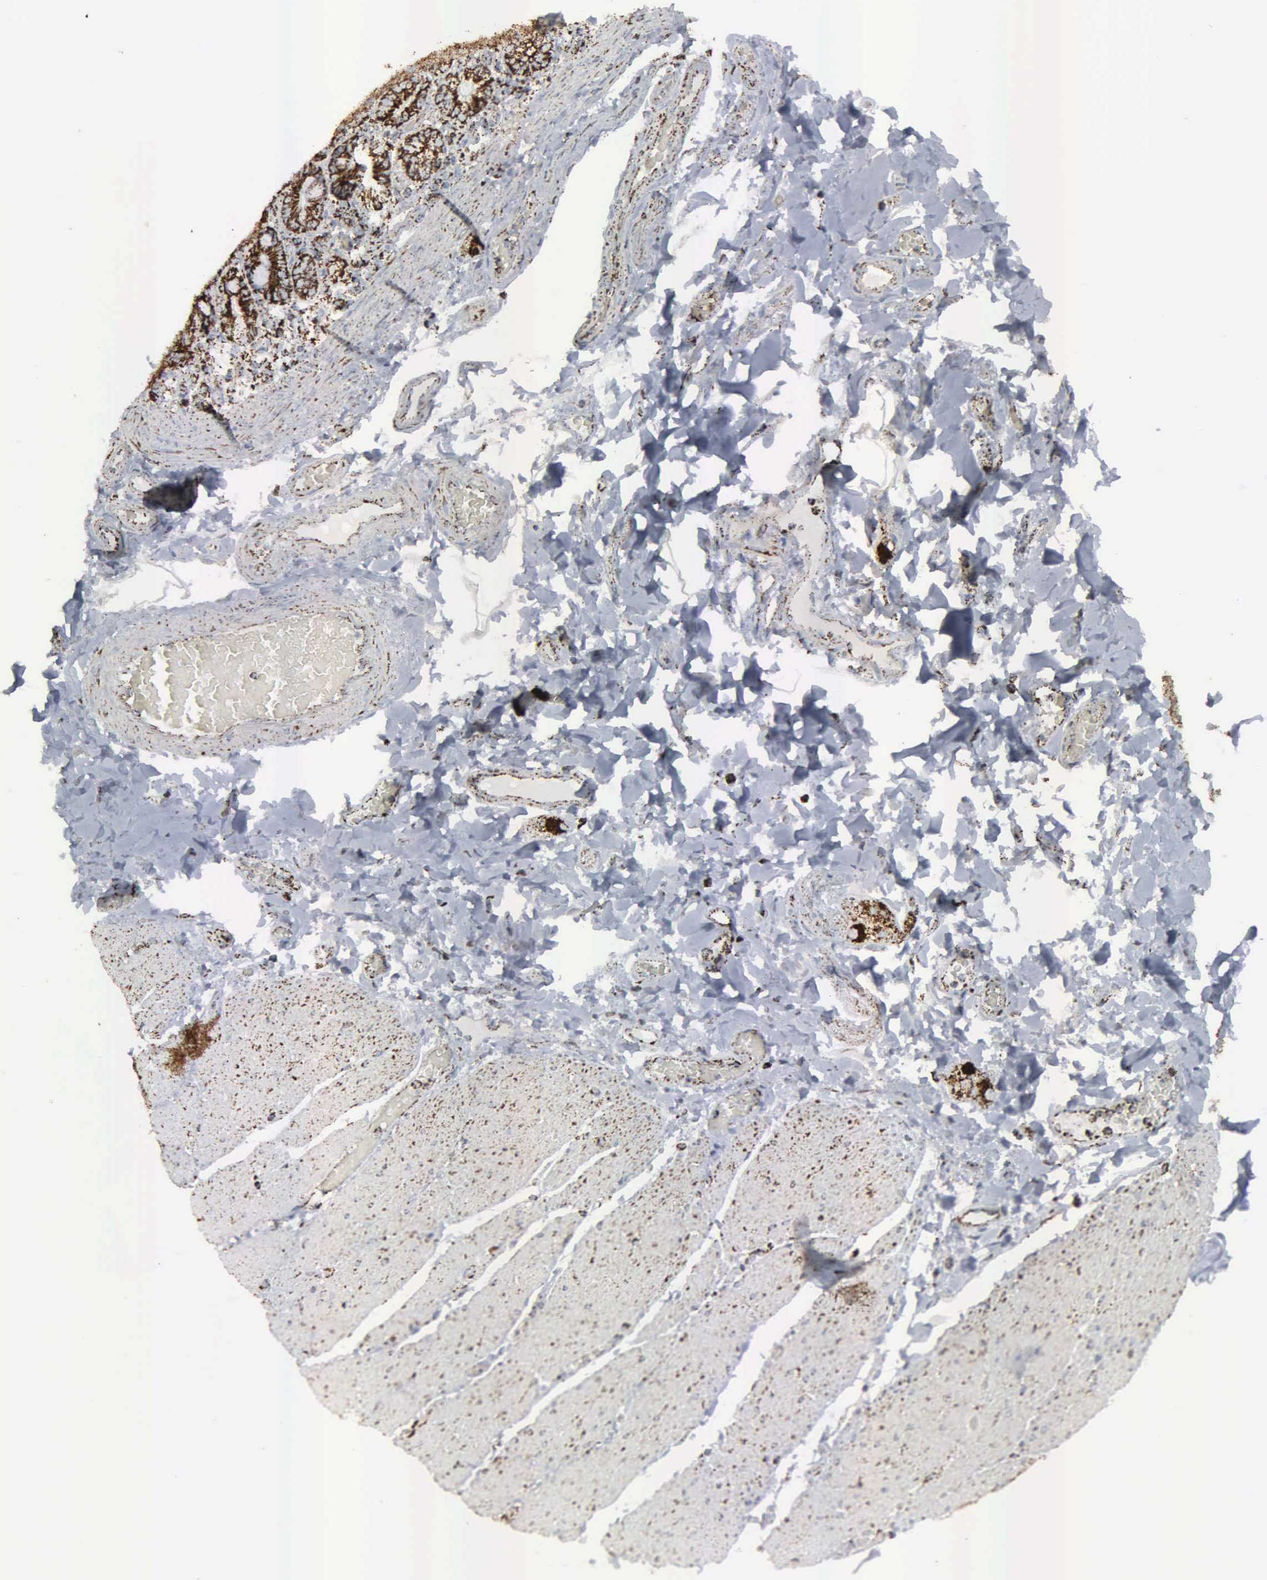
{"staining": {"intensity": "weak", "quantity": "25%-75%", "location": "cytoplasmic/membranous"}, "tissue": "adipose tissue", "cell_type": "Adipocytes", "image_type": "normal", "snomed": [{"axis": "morphology", "description": "Normal tissue, NOS"}, {"axis": "topography", "description": "Duodenum"}], "caption": "Adipose tissue stained with a brown dye shows weak cytoplasmic/membranous positive positivity in approximately 25%-75% of adipocytes.", "gene": "HSPA9", "patient": {"sex": "male", "age": 63}}